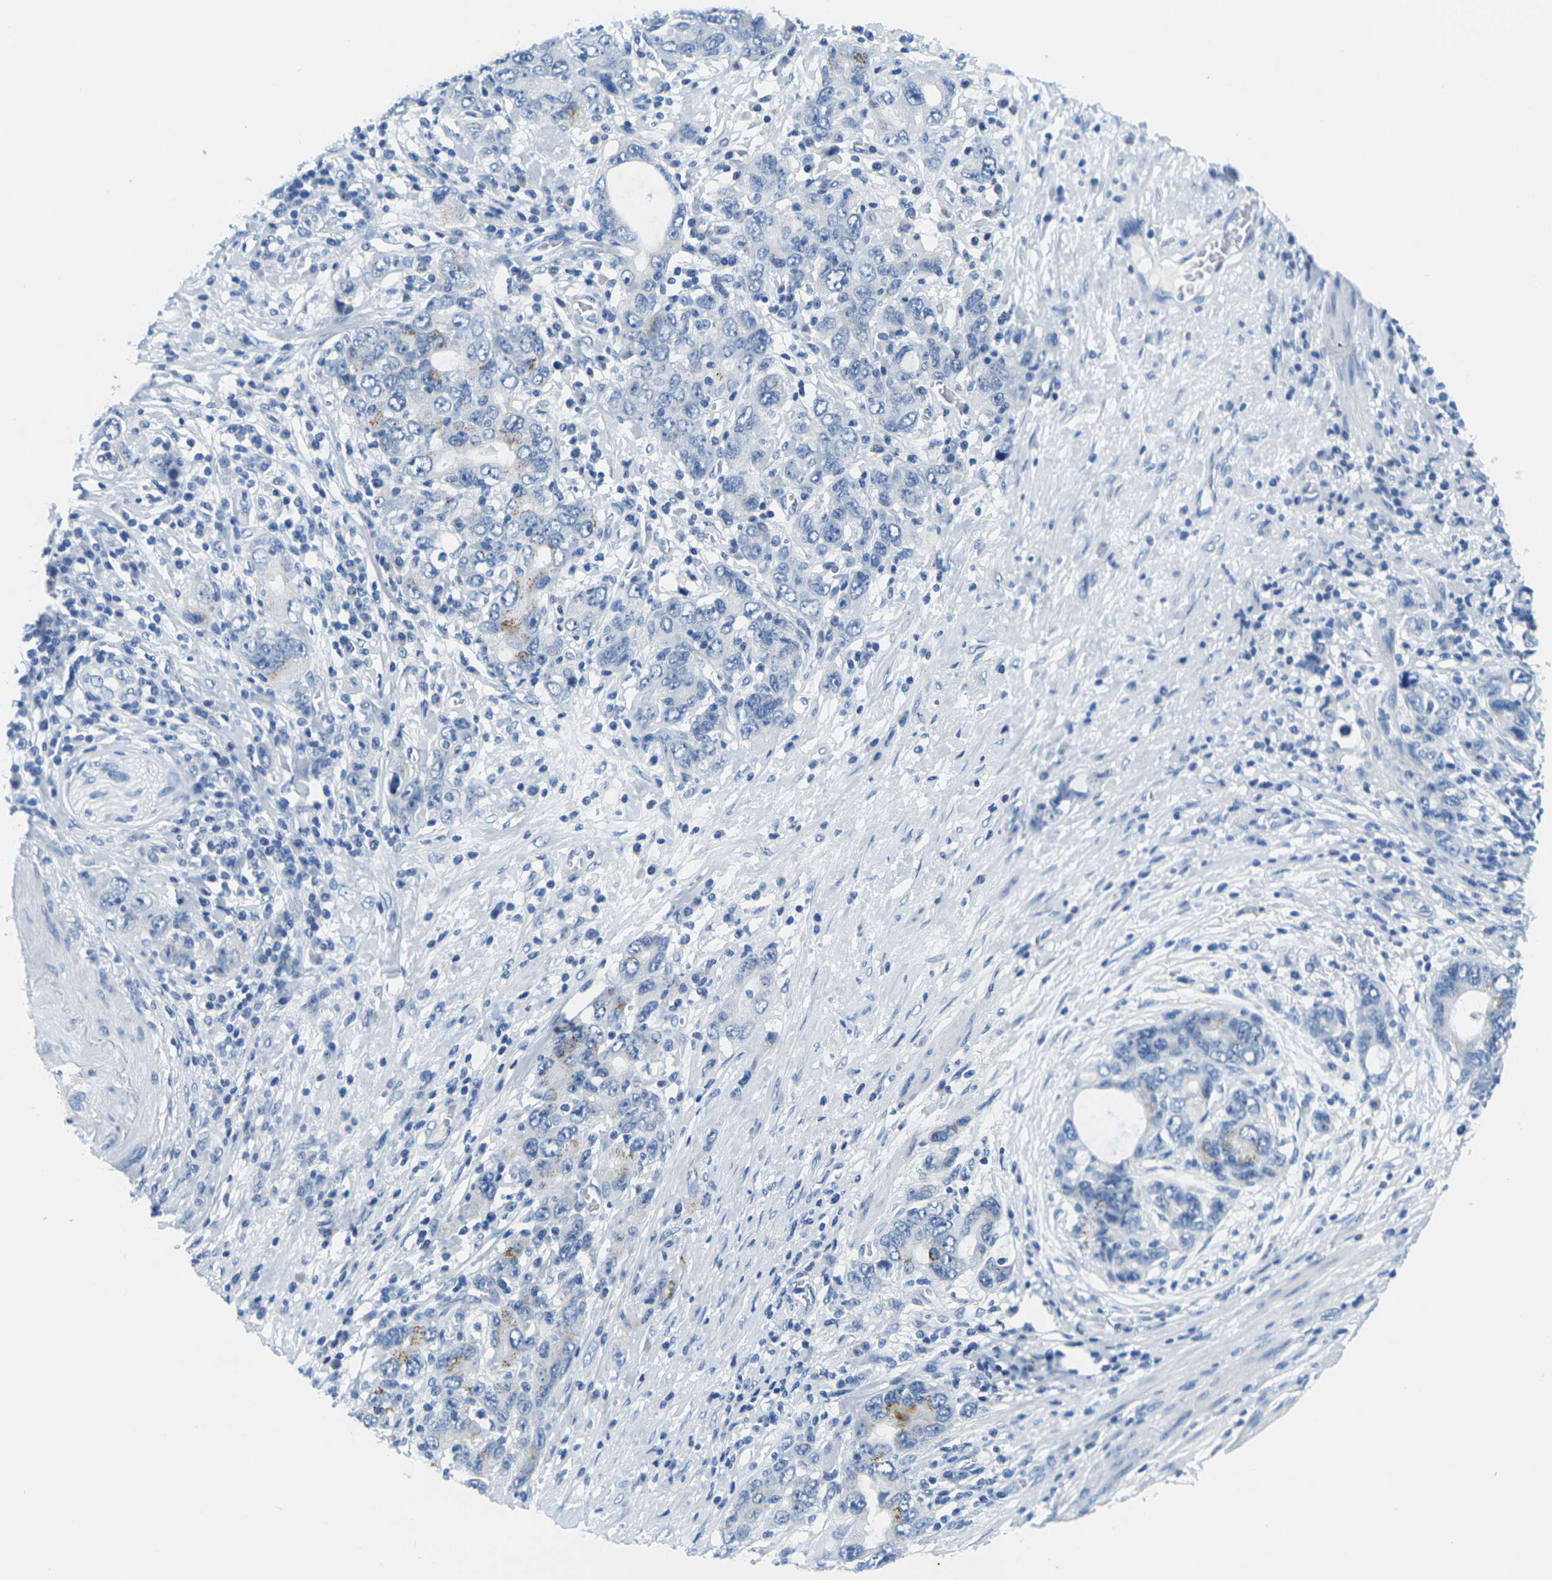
{"staining": {"intensity": "negative", "quantity": "none", "location": "none"}, "tissue": "stomach cancer", "cell_type": "Tumor cells", "image_type": "cancer", "snomed": [{"axis": "morphology", "description": "Adenocarcinoma, NOS"}, {"axis": "topography", "description": "Stomach, lower"}], "caption": "Adenocarcinoma (stomach) was stained to show a protein in brown. There is no significant staining in tumor cells.", "gene": "FAM3D", "patient": {"sex": "female", "age": 93}}